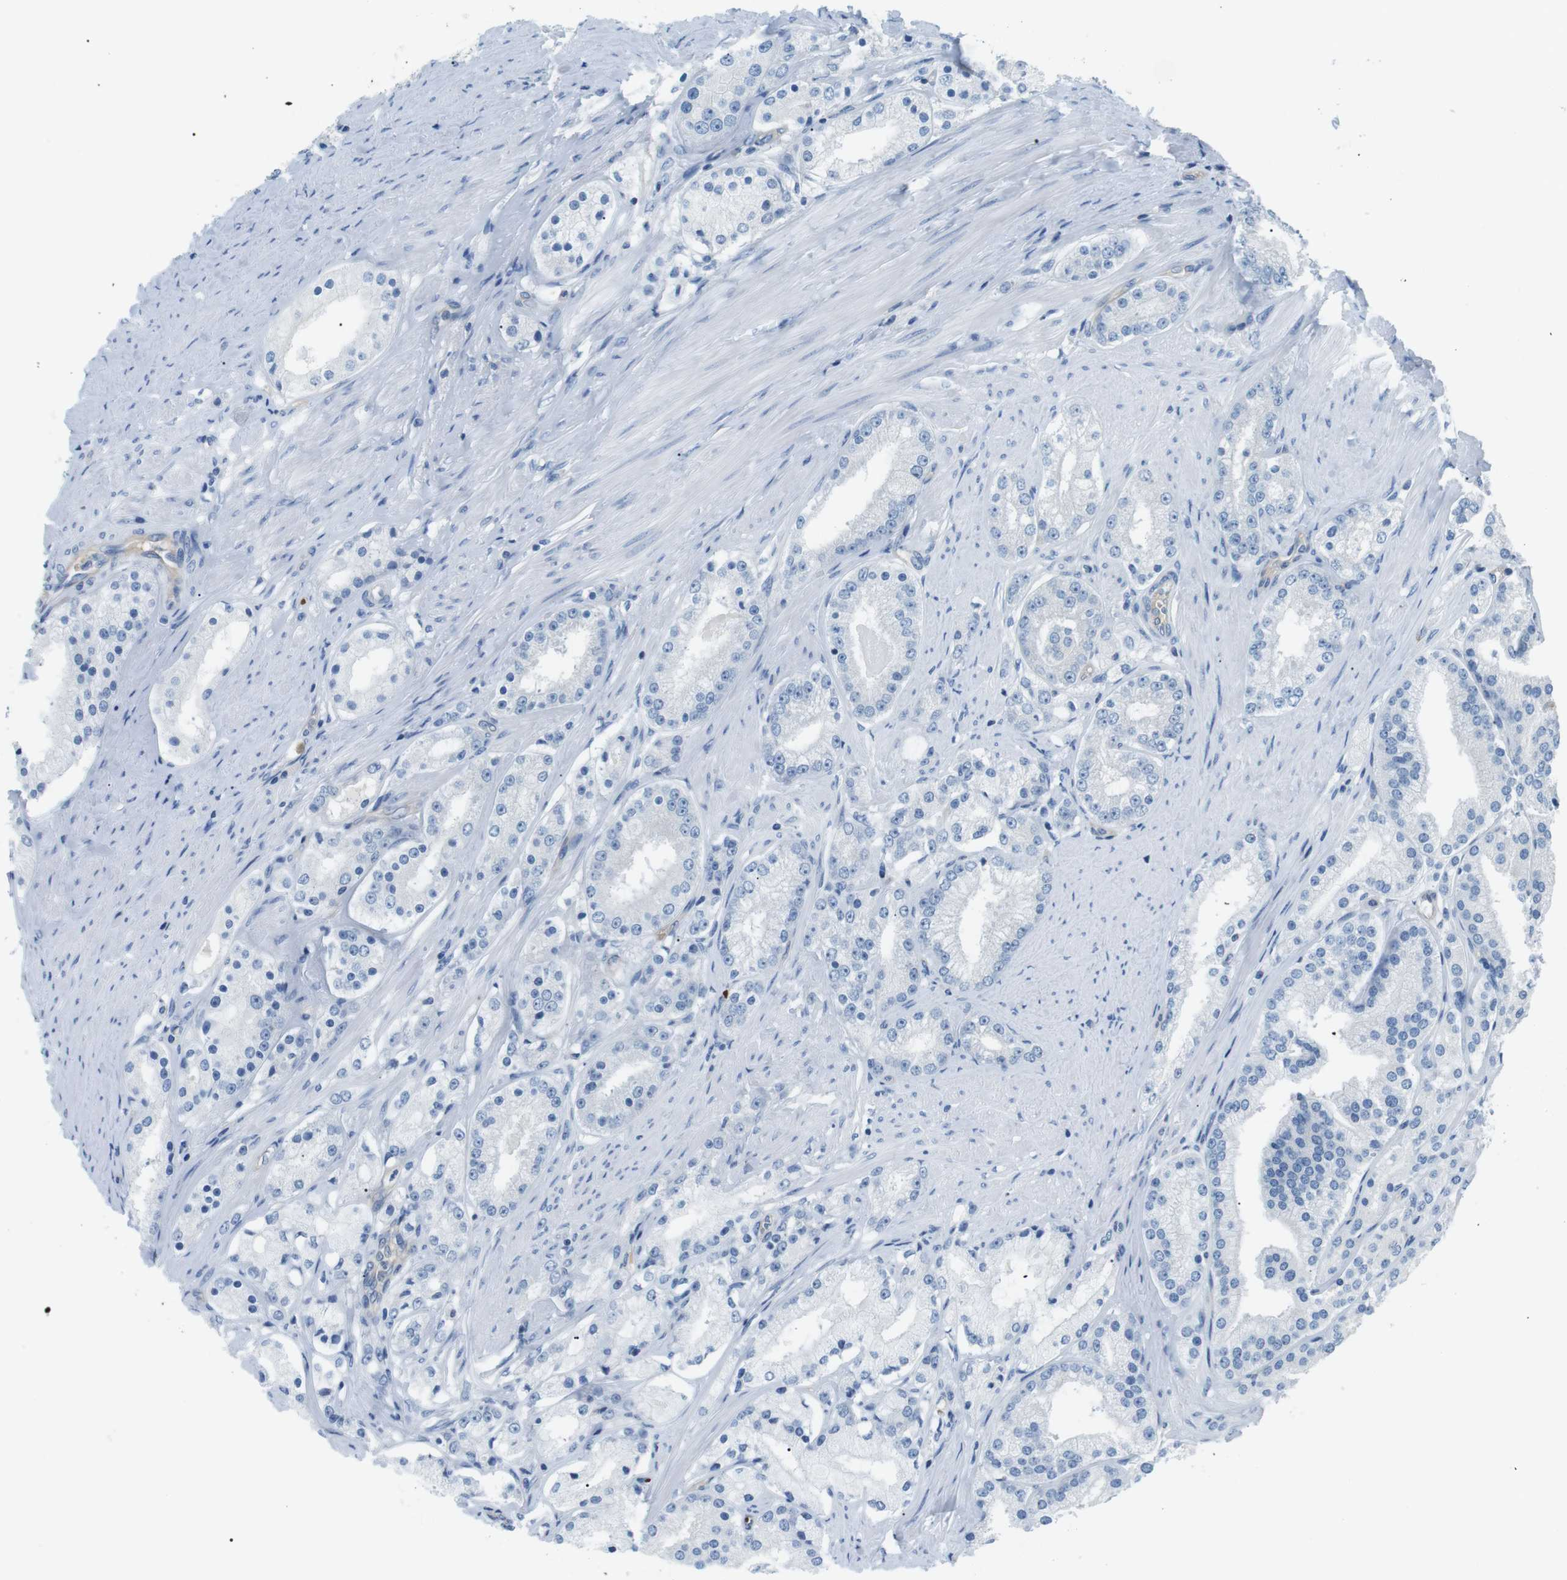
{"staining": {"intensity": "negative", "quantity": "none", "location": "none"}, "tissue": "prostate cancer", "cell_type": "Tumor cells", "image_type": "cancer", "snomed": [{"axis": "morphology", "description": "Adenocarcinoma, Low grade"}, {"axis": "topography", "description": "Prostate"}], "caption": "Human prostate cancer stained for a protein using IHC reveals no expression in tumor cells.", "gene": "ADCY10", "patient": {"sex": "male", "age": 63}}